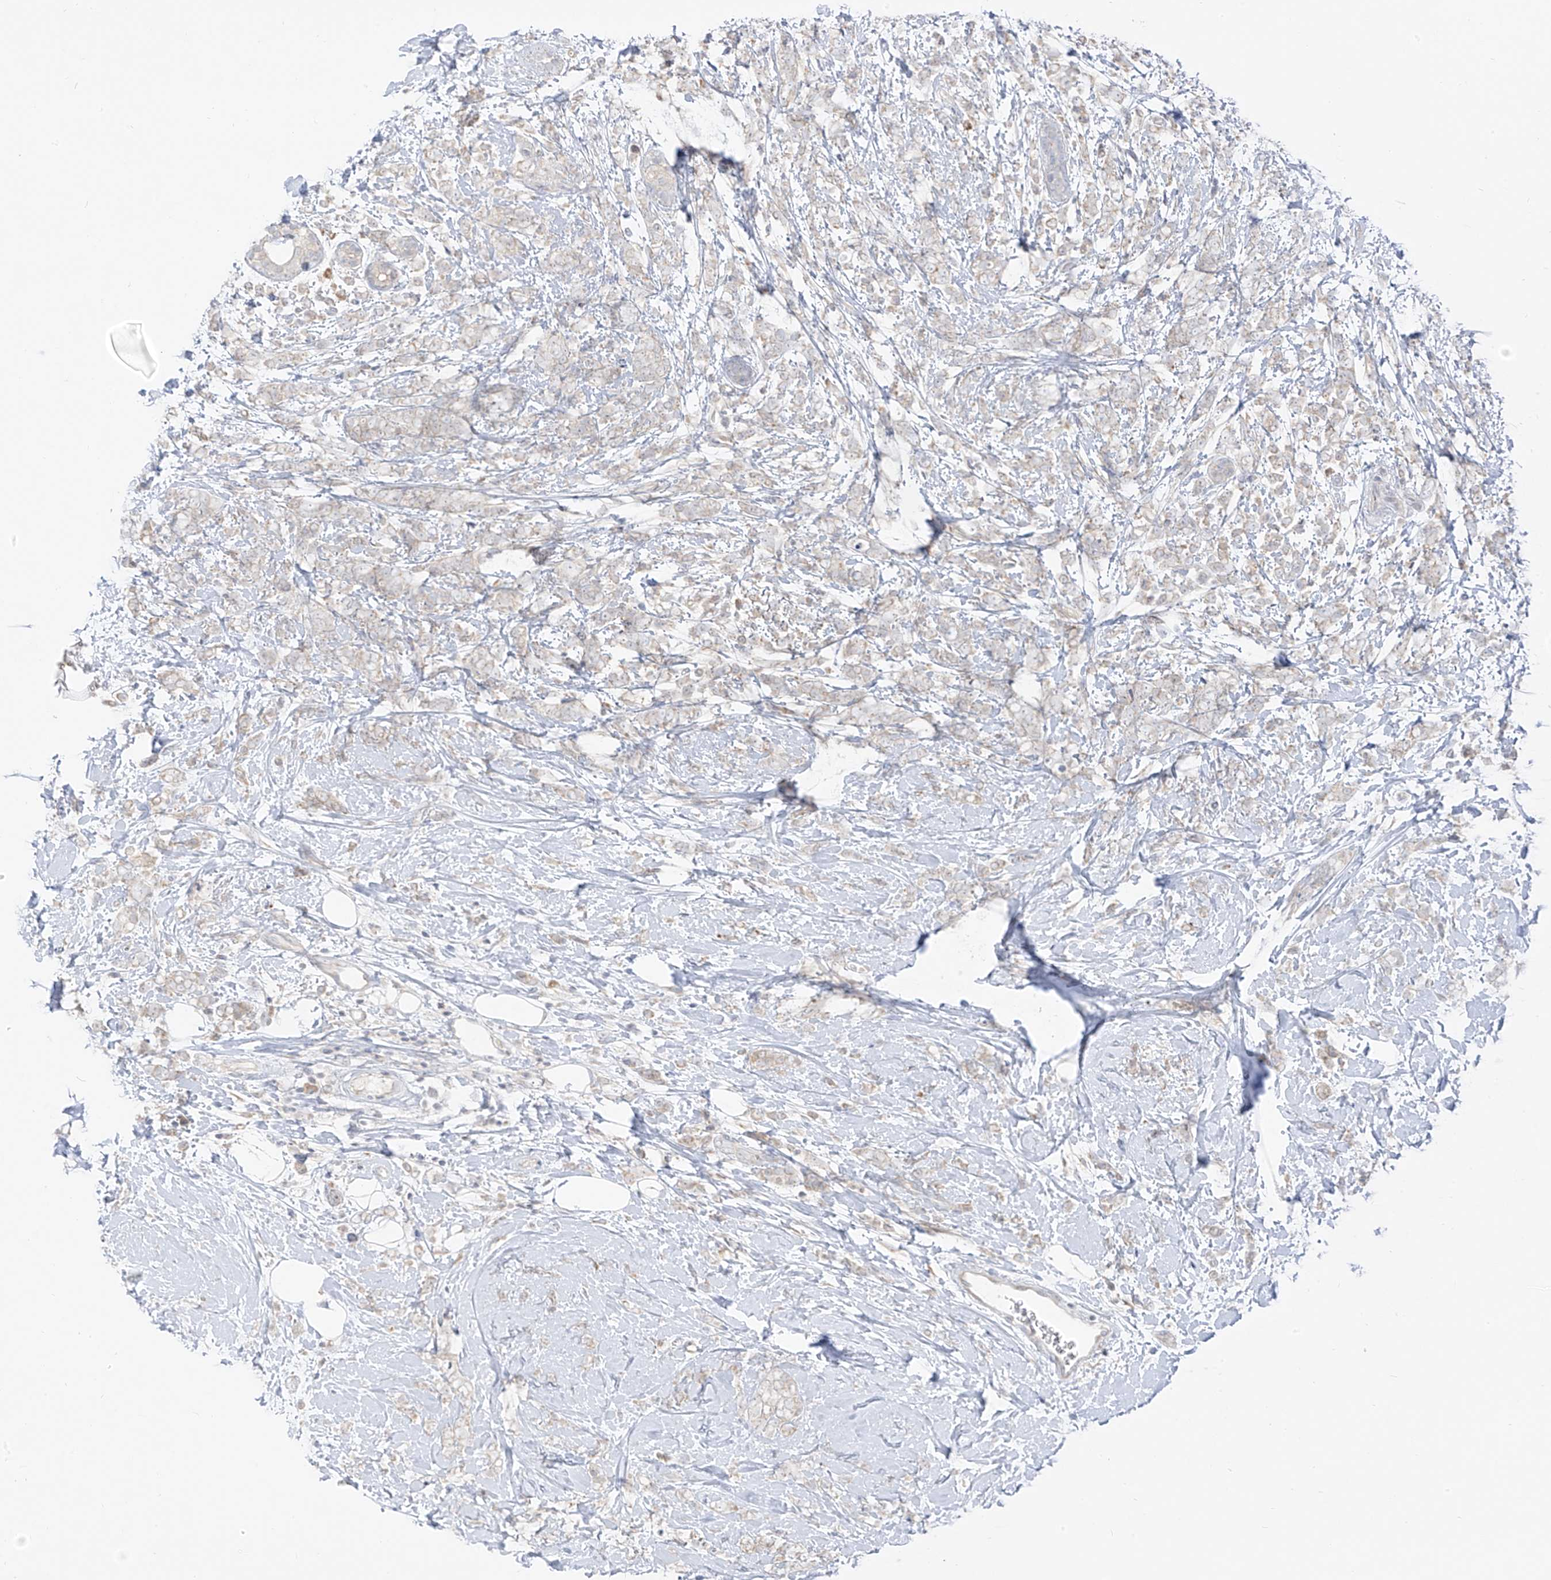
{"staining": {"intensity": "negative", "quantity": "none", "location": "none"}, "tissue": "breast cancer", "cell_type": "Tumor cells", "image_type": "cancer", "snomed": [{"axis": "morphology", "description": "Lobular carcinoma"}, {"axis": "topography", "description": "Breast"}], "caption": "This is an immunohistochemistry micrograph of human breast lobular carcinoma. There is no staining in tumor cells.", "gene": "C2orf42", "patient": {"sex": "female", "age": 58}}